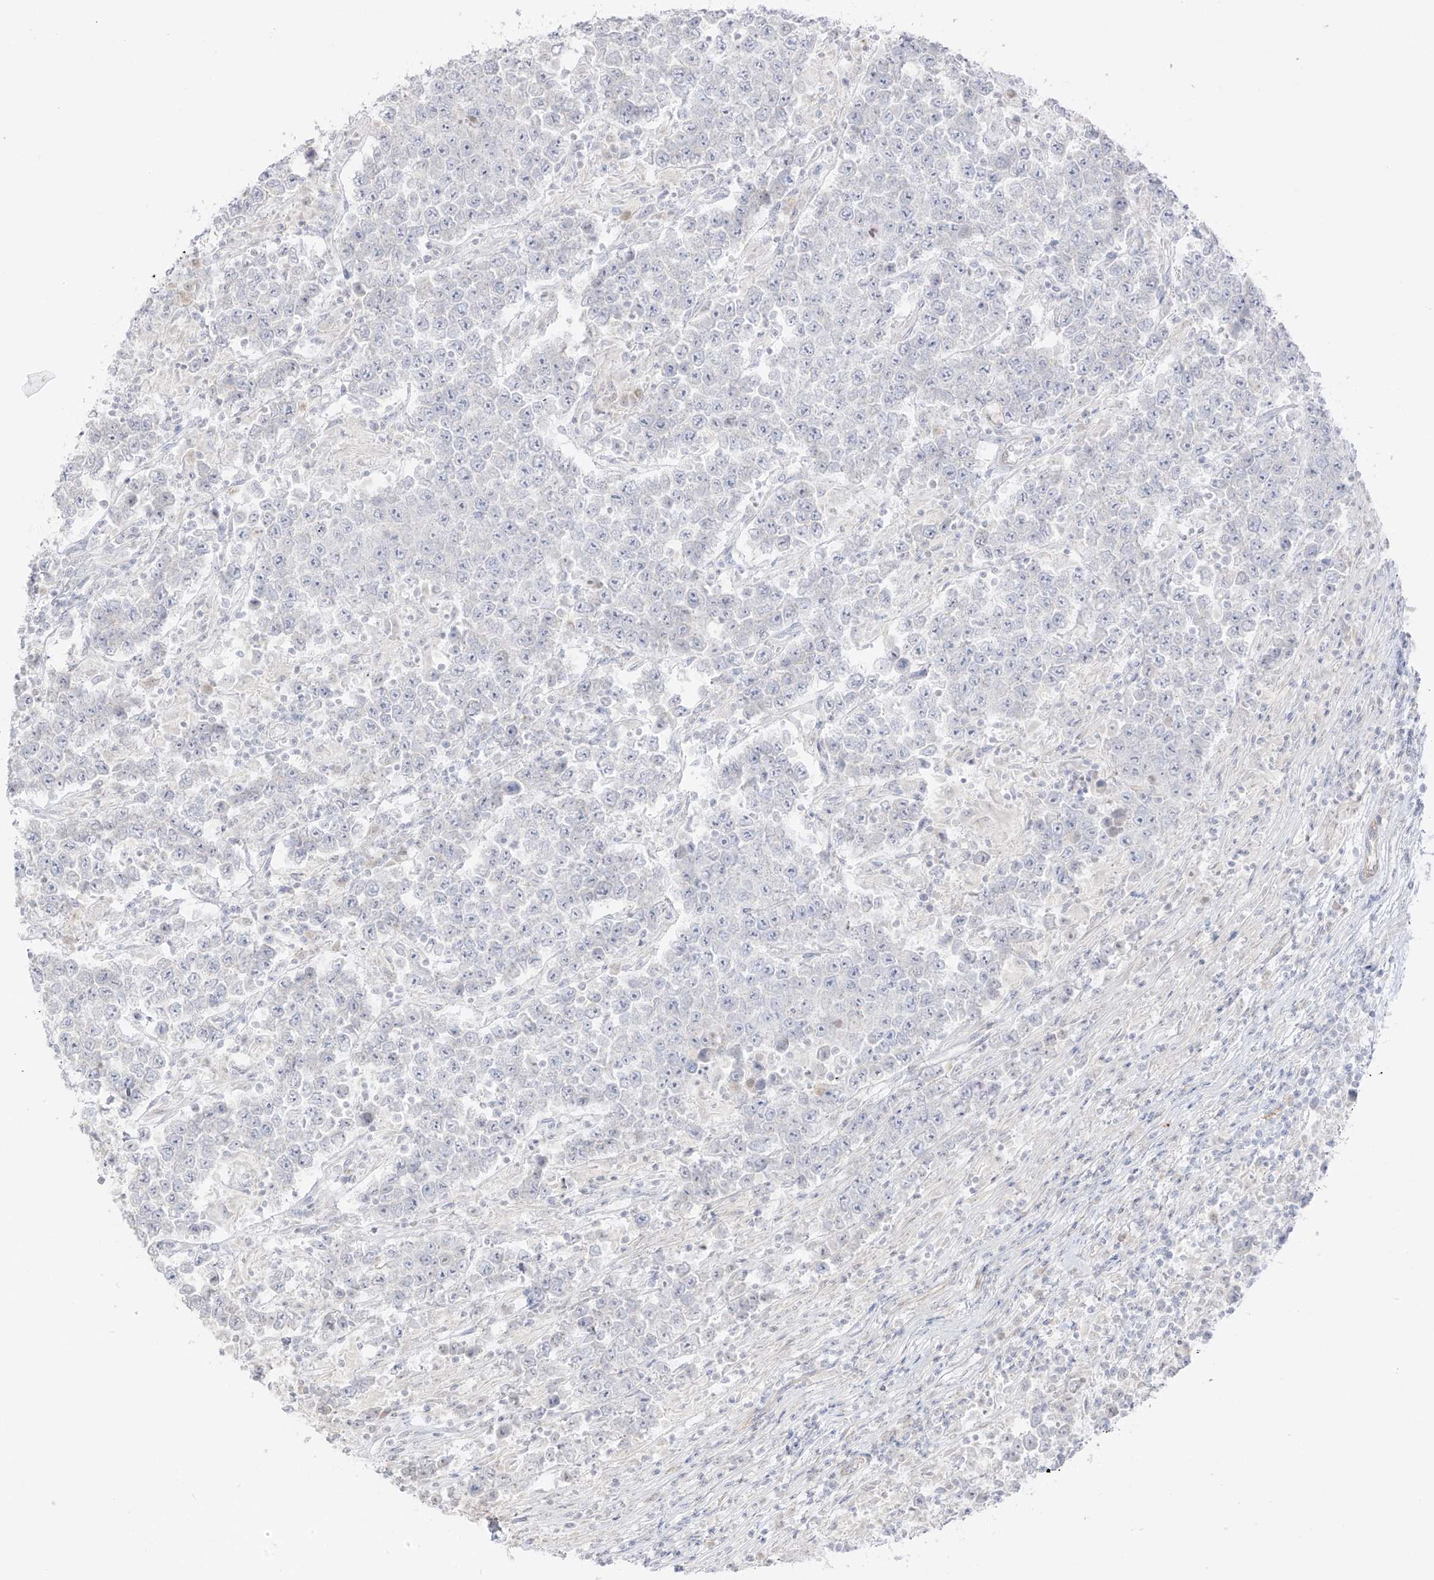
{"staining": {"intensity": "negative", "quantity": "none", "location": "none"}, "tissue": "testis cancer", "cell_type": "Tumor cells", "image_type": "cancer", "snomed": [{"axis": "morphology", "description": "Normal tissue, NOS"}, {"axis": "morphology", "description": "Urothelial carcinoma, High grade"}, {"axis": "morphology", "description": "Seminoma, NOS"}, {"axis": "morphology", "description": "Carcinoma, Embryonal, NOS"}, {"axis": "topography", "description": "Urinary bladder"}, {"axis": "topography", "description": "Testis"}], "caption": "This photomicrograph is of testis embryonal carcinoma stained with immunohistochemistry (IHC) to label a protein in brown with the nuclei are counter-stained blue. There is no positivity in tumor cells.", "gene": "C11orf87", "patient": {"sex": "male", "age": 41}}